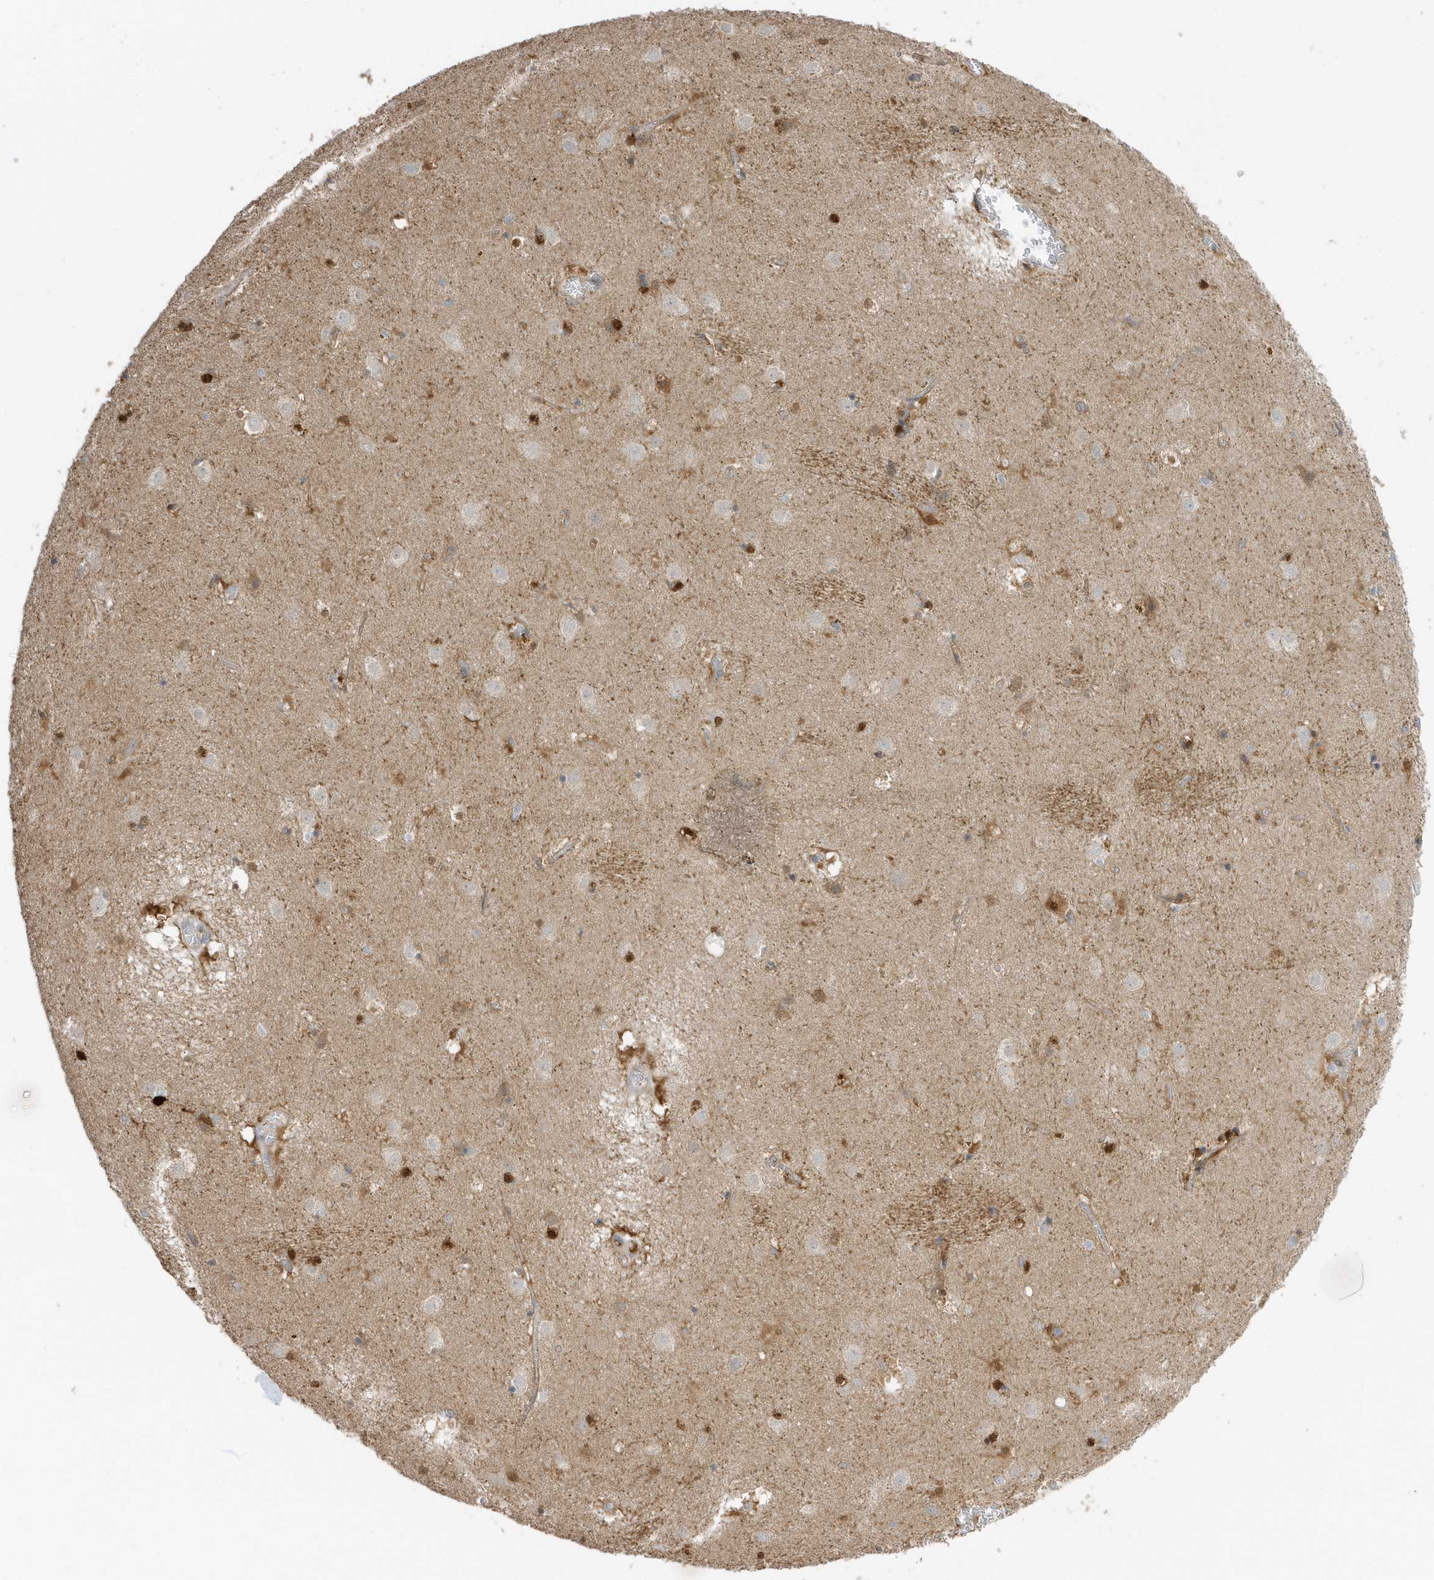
{"staining": {"intensity": "strong", "quantity": "<25%", "location": "nuclear"}, "tissue": "caudate", "cell_type": "Glial cells", "image_type": "normal", "snomed": [{"axis": "morphology", "description": "Normal tissue, NOS"}, {"axis": "topography", "description": "Lateral ventricle wall"}], "caption": "Caudate stained for a protein exhibits strong nuclear positivity in glial cells.", "gene": "USP53", "patient": {"sex": "male", "age": 70}}